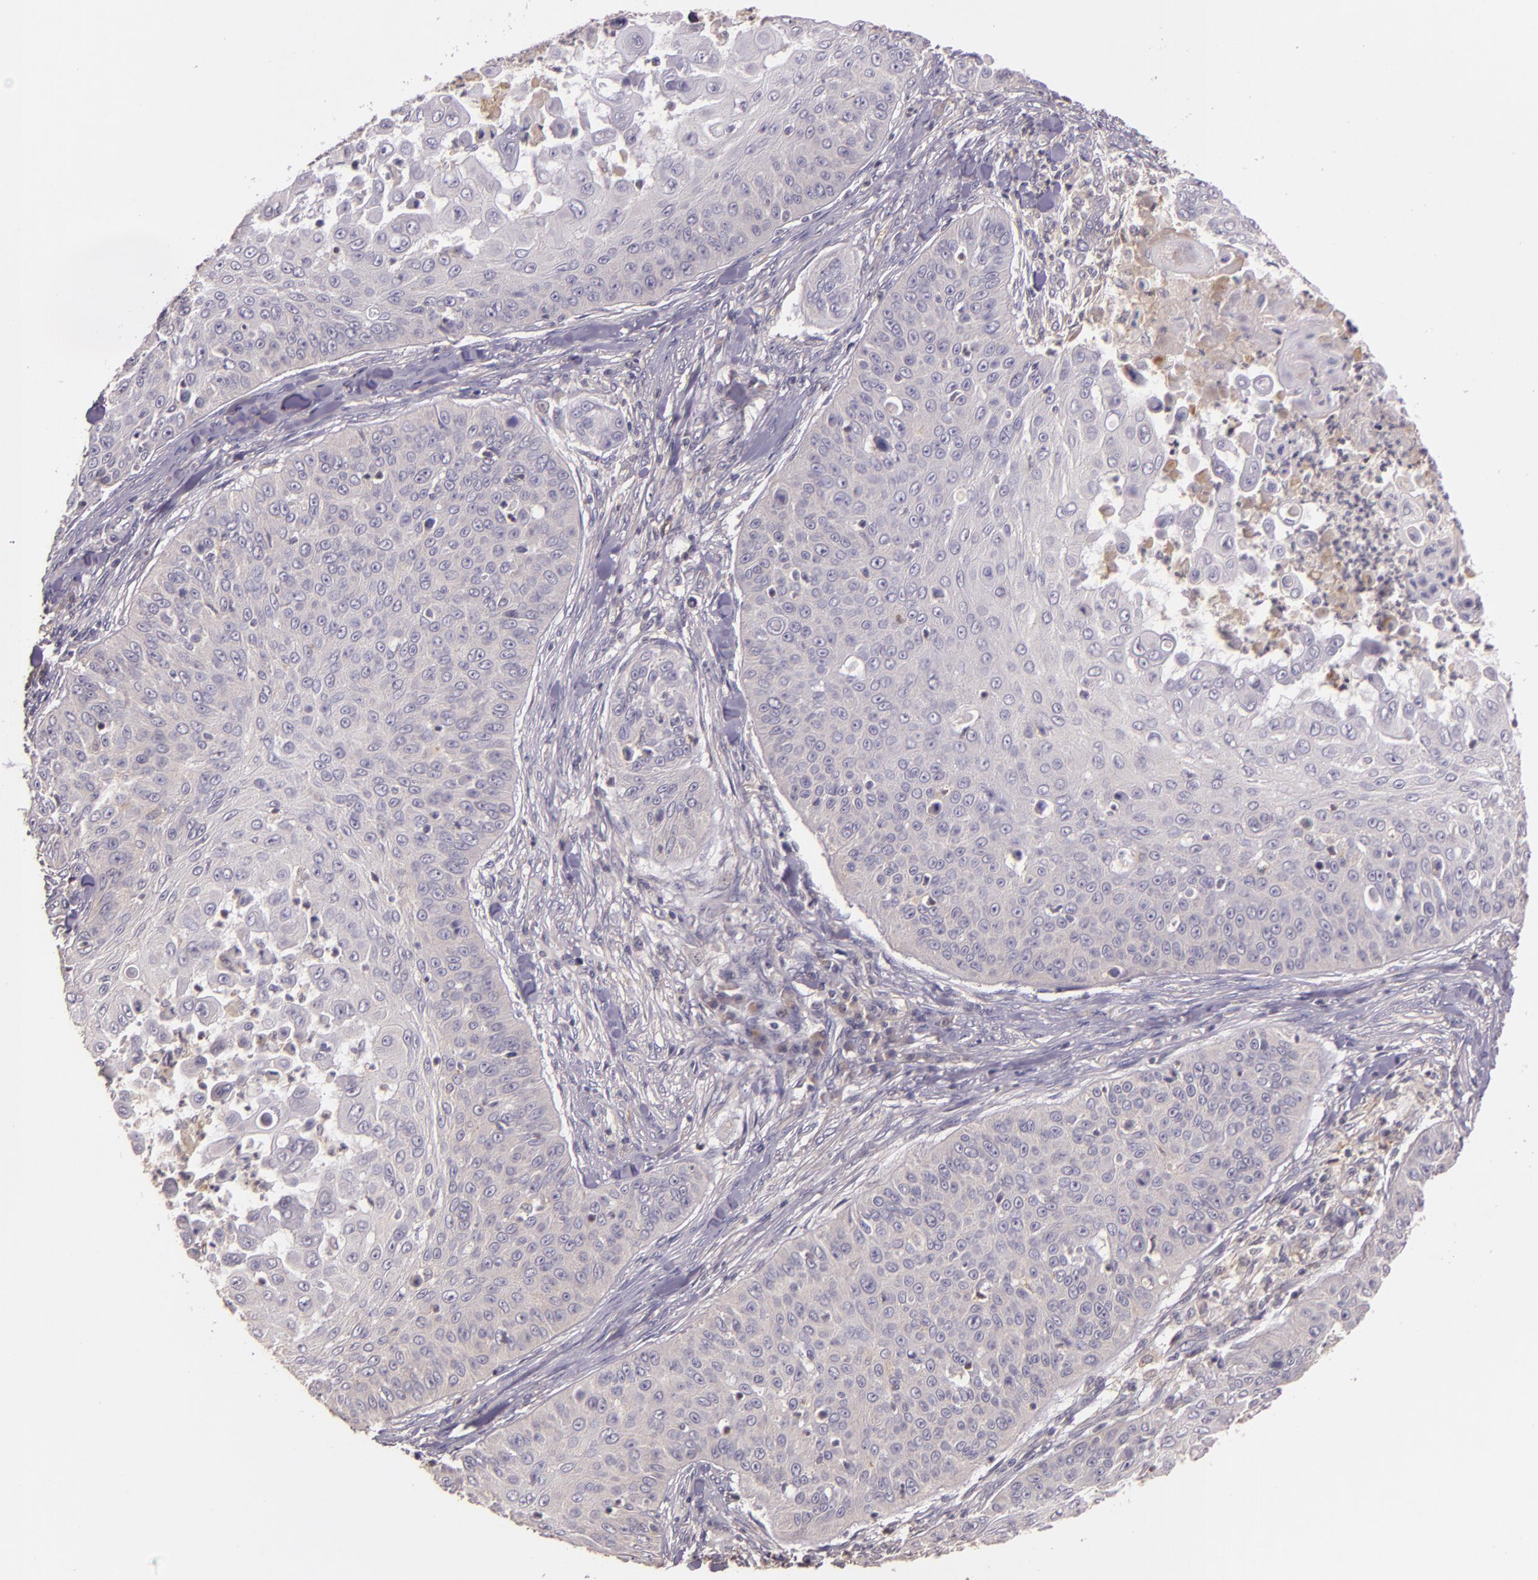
{"staining": {"intensity": "negative", "quantity": "none", "location": "none"}, "tissue": "skin cancer", "cell_type": "Tumor cells", "image_type": "cancer", "snomed": [{"axis": "morphology", "description": "Squamous cell carcinoma, NOS"}, {"axis": "topography", "description": "Skin"}], "caption": "Squamous cell carcinoma (skin) was stained to show a protein in brown. There is no significant positivity in tumor cells. (DAB (3,3'-diaminobenzidine) immunohistochemistry visualized using brightfield microscopy, high magnification).", "gene": "ARMH4", "patient": {"sex": "male", "age": 82}}